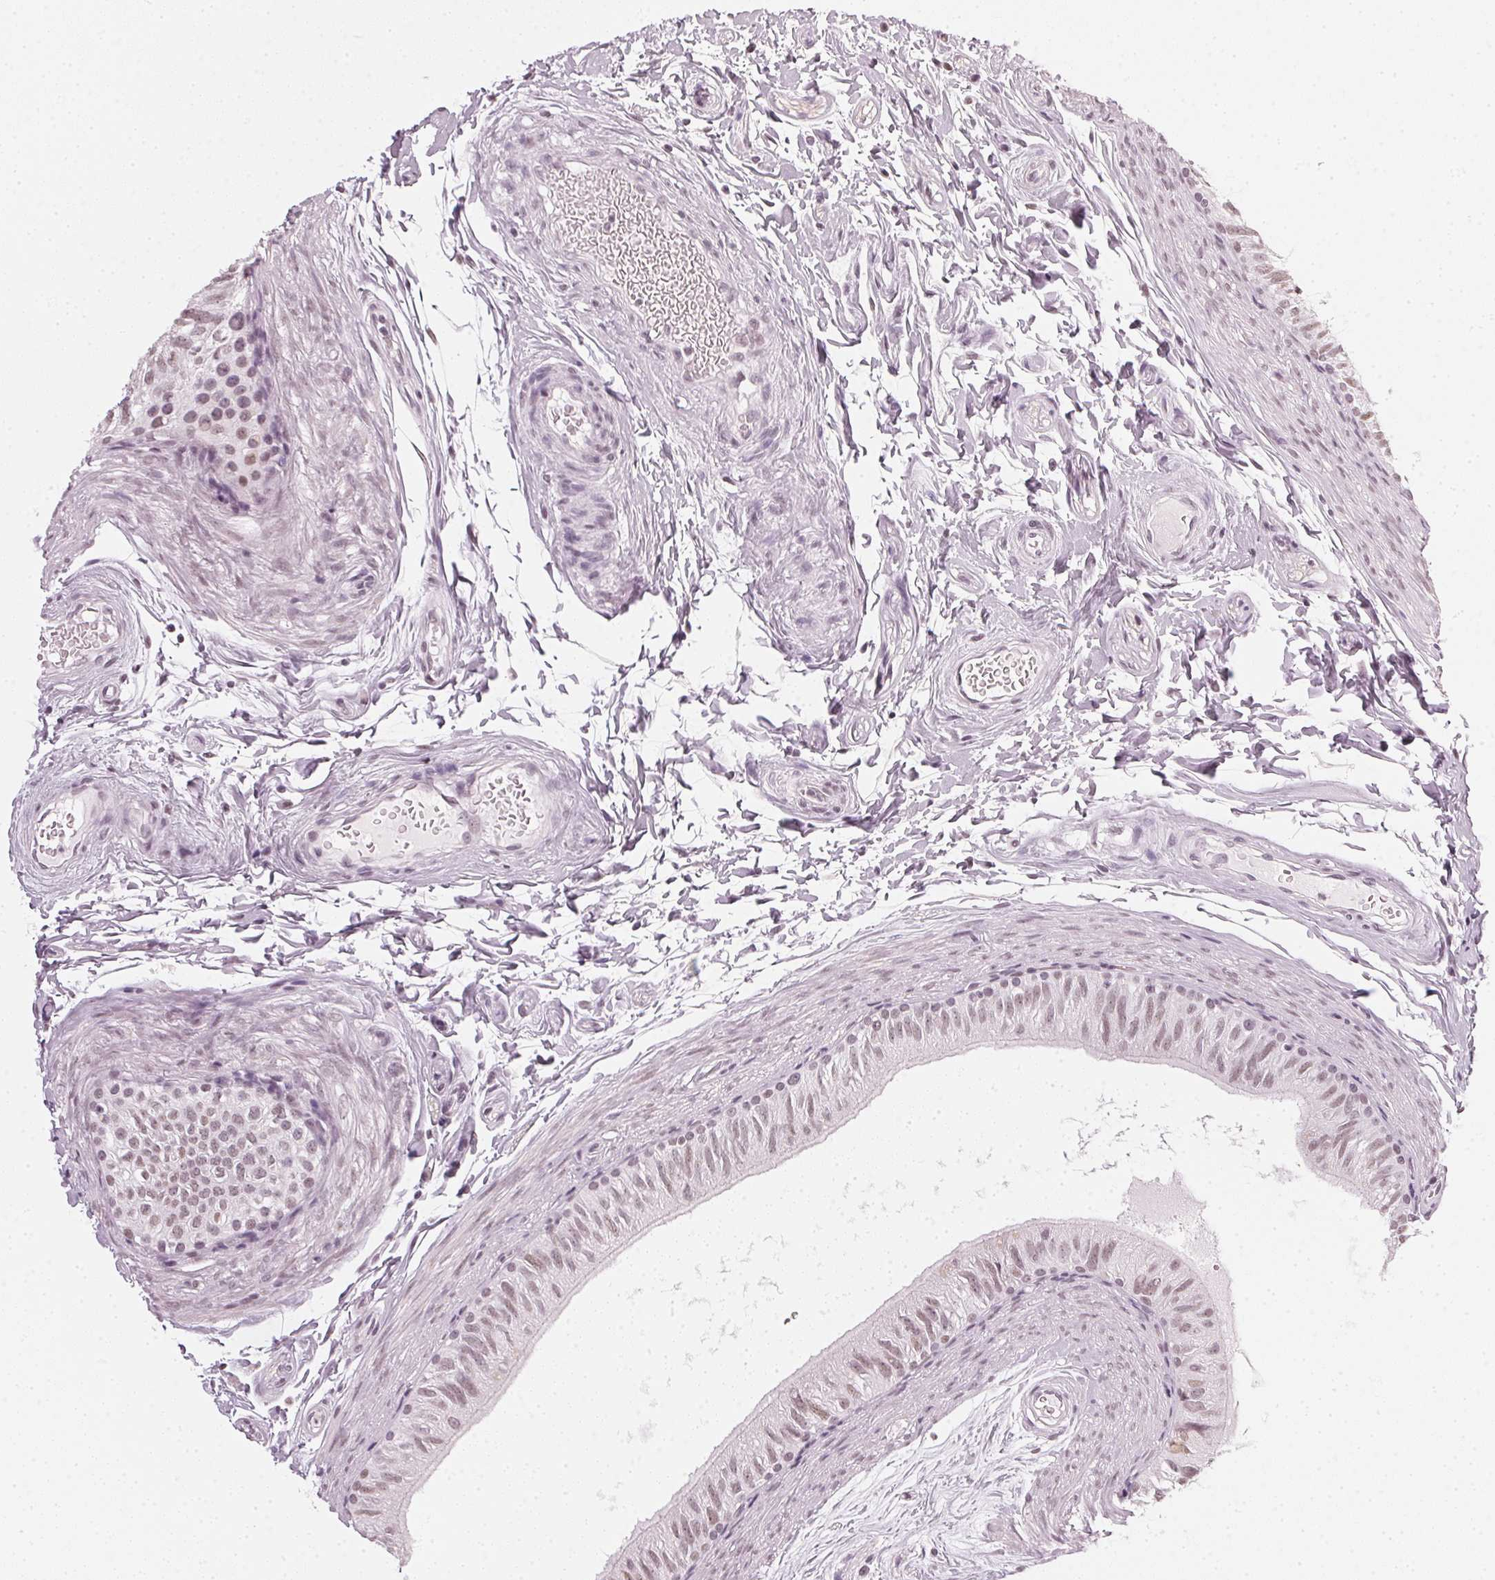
{"staining": {"intensity": "weak", "quantity": ">75%", "location": "nuclear"}, "tissue": "epididymis", "cell_type": "Glandular cells", "image_type": "normal", "snomed": [{"axis": "morphology", "description": "Normal tissue, NOS"}, {"axis": "topography", "description": "Epididymis"}], "caption": "Epididymis stained with a brown dye reveals weak nuclear positive expression in about >75% of glandular cells.", "gene": "DNAJC6", "patient": {"sex": "male", "age": 36}}